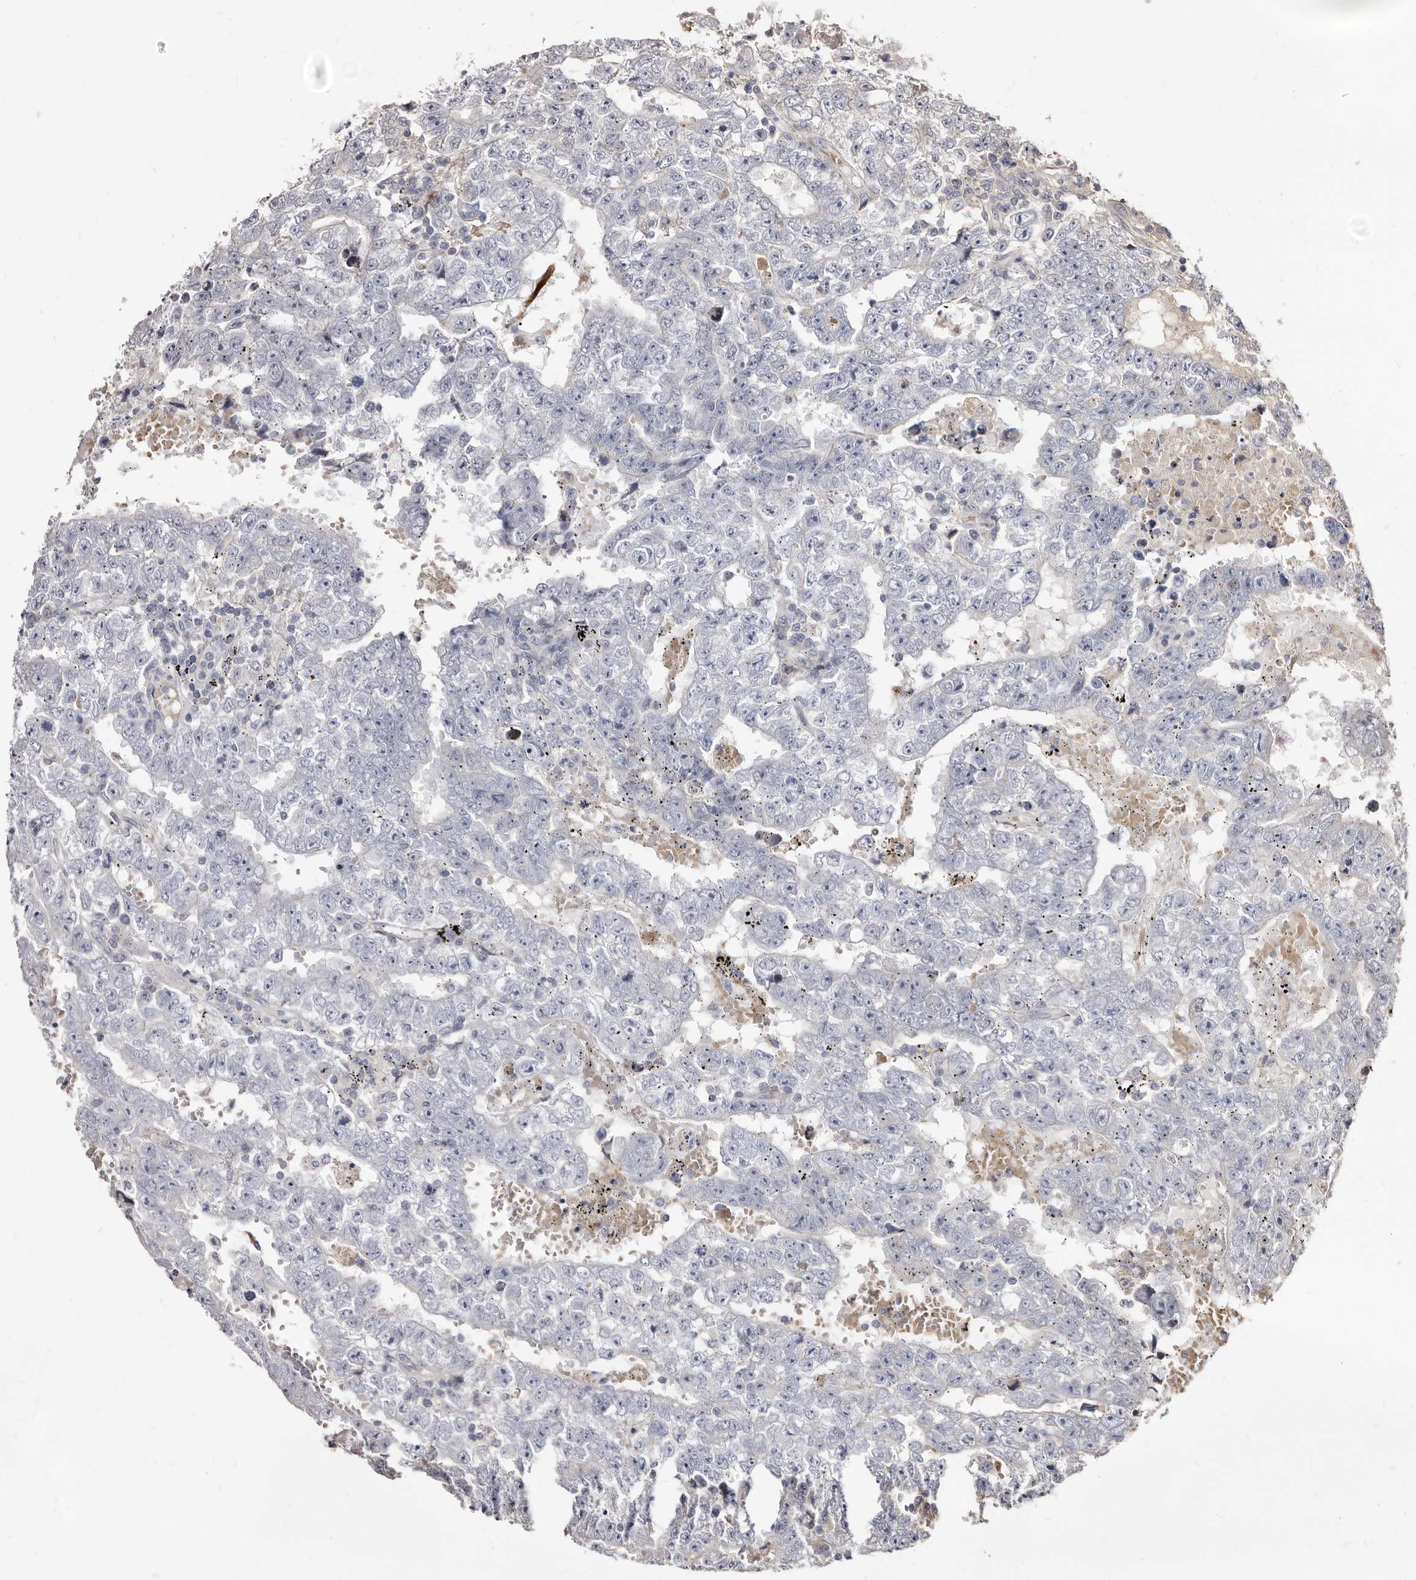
{"staining": {"intensity": "negative", "quantity": "none", "location": "none"}, "tissue": "testis cancer", "cell_type": "Tumor cells", "image_type": "cancer", "snomed": [{"axis": "morphology", "description": "Carcinoma, Embryonal, NOS"}, {"axis": "topography", "description": "Testis"}], "caption": "Testis embryonal carcinoma was stained to show a protein in brown. There is no significant positivity in tumor cells.", "gene": "FAS", "patient": {"sex": "male", "age": 25}}